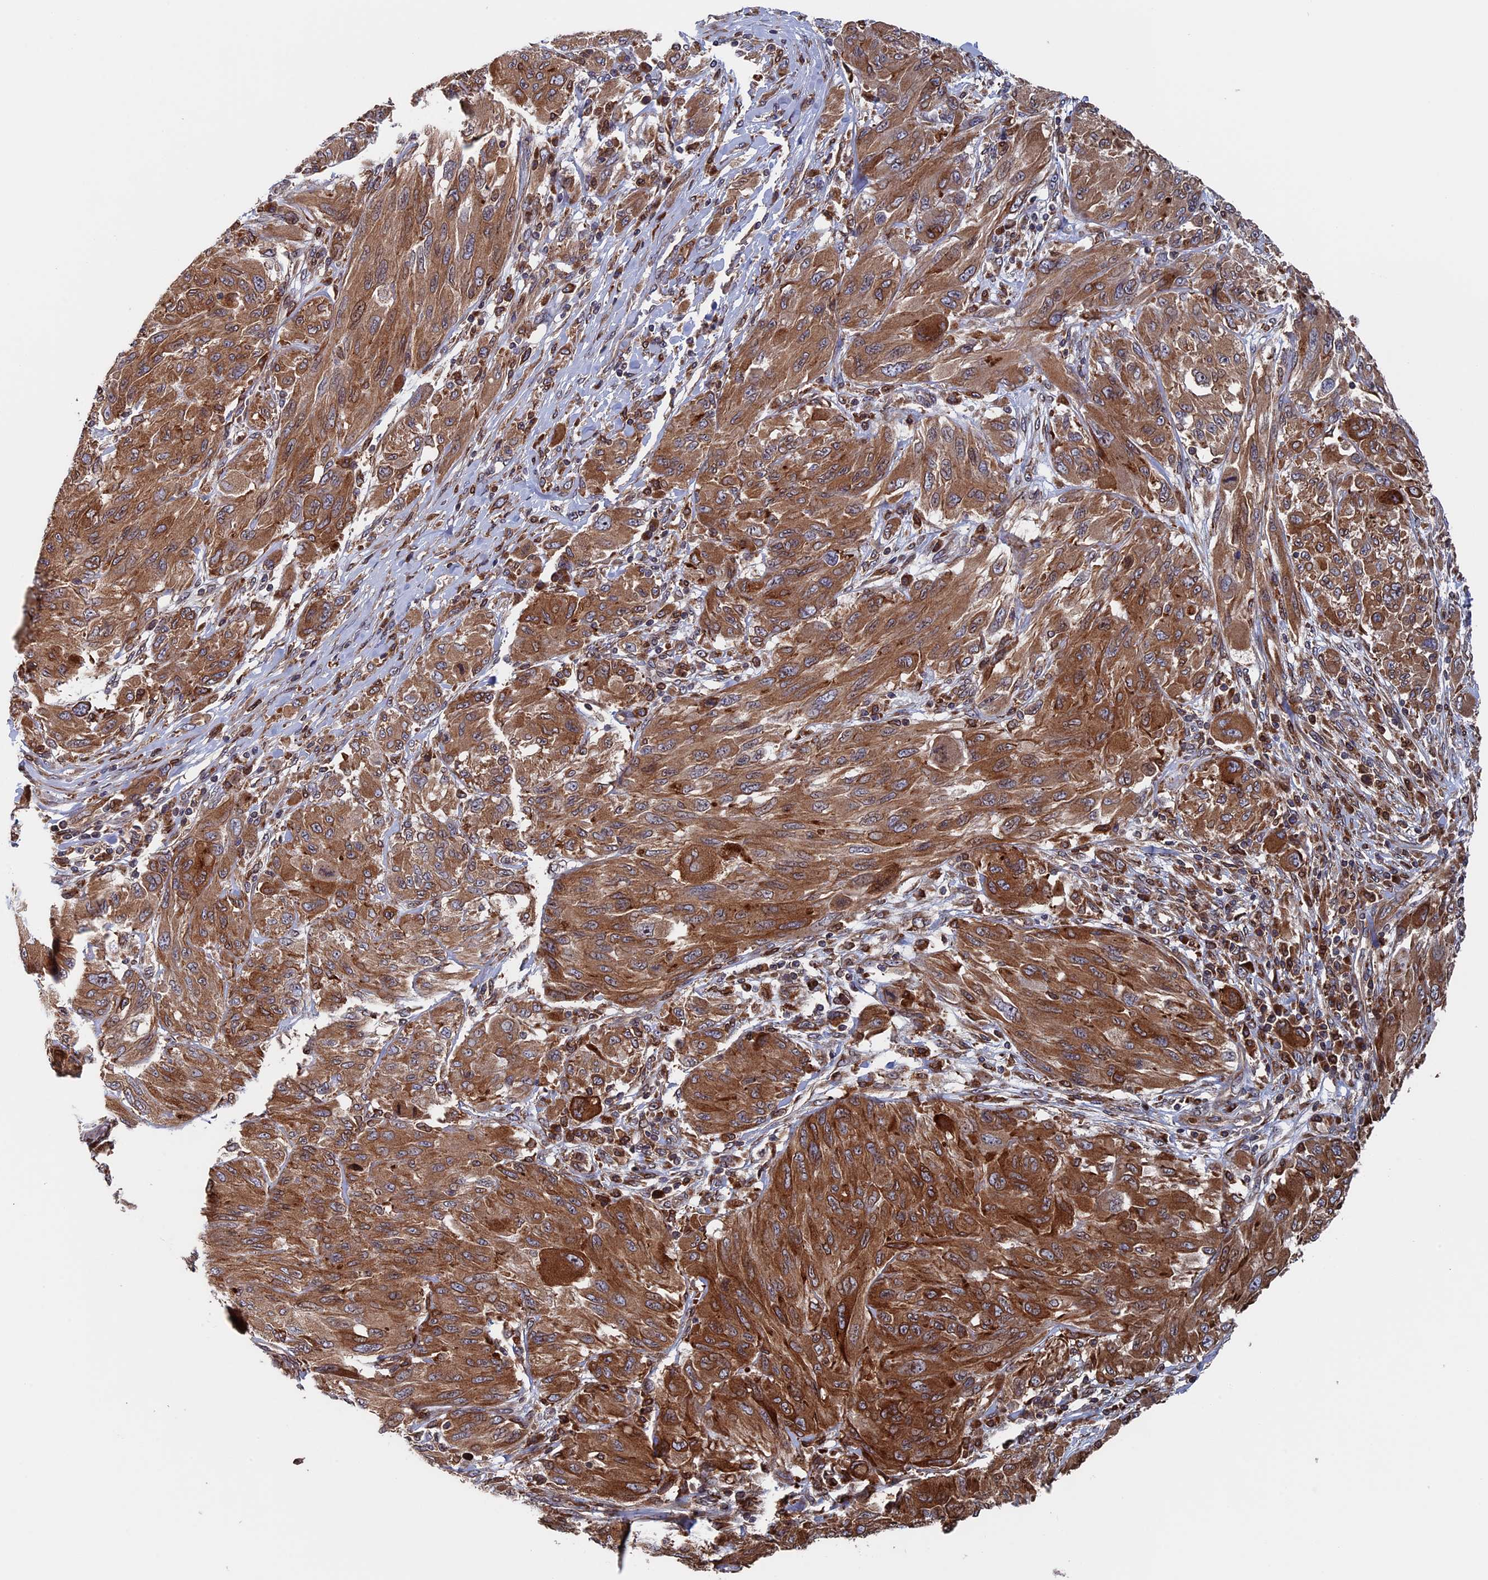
{"staining": {"intensity": "strong", "quantity": ">75%", "location": "cytoplasmic/membranous"}, "tissue": "melanoma", "cell_type": "Tumor cells", "image_type": "cancer", "snomed": [{"axis": "morphology", "description": "Malignant melanoma, NOS"}, {"axis": "topography", "description": "Skin"}], "caption": "IHC (DAB (3,3'-diaminobenzidine)) staining of malignant melanoma displays strong cytoplasmic/membranous protein positivity in approximately >75% of tumor cells. The protein of interest is shown in brown color, while the nuclei are stained blue.", "gene": "RPUSD1", "patient": {"sex": "female", "age": 91}}